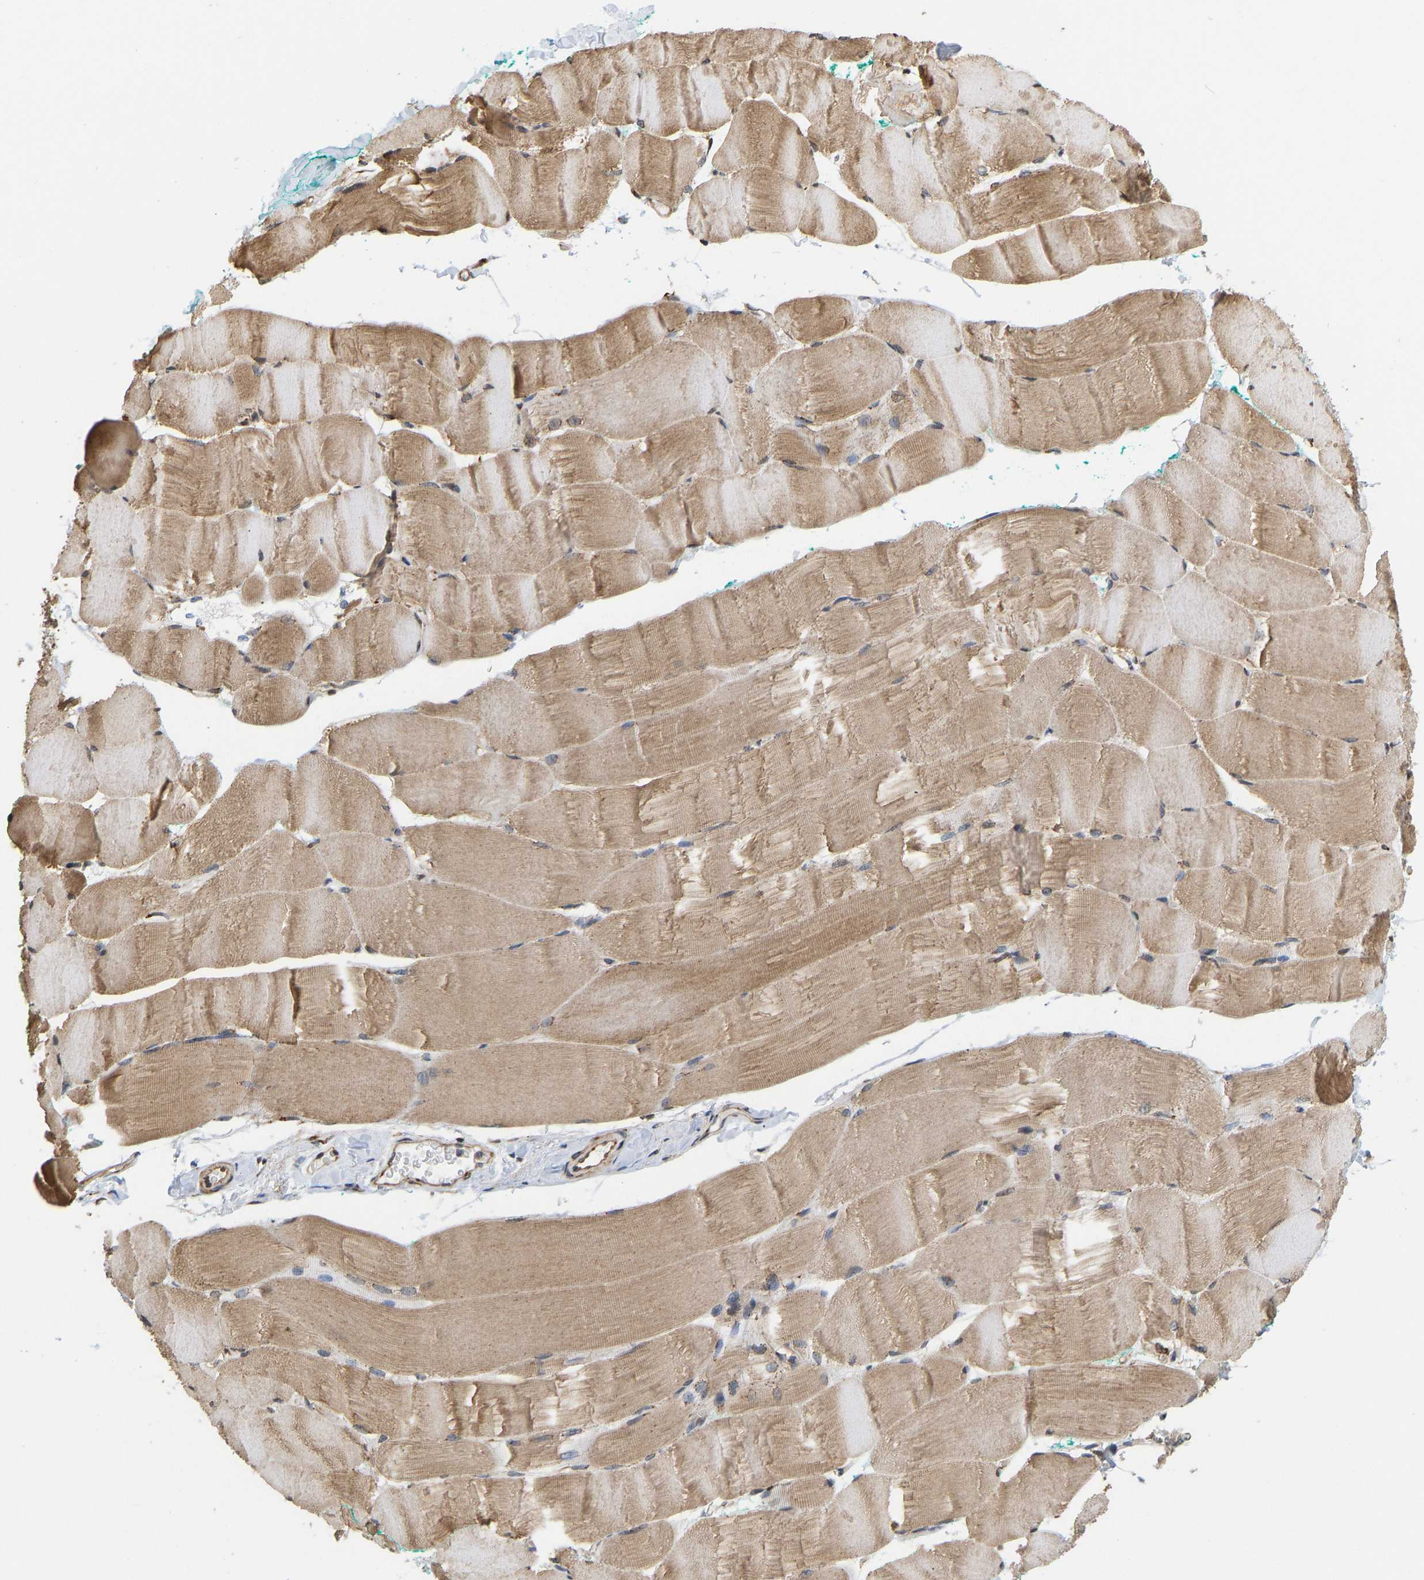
{"staining": {"intensity": "moderate", "quantity": ">75%", "location": "cytoplasmic/membranous"}, "tissue": "skeletal muscle", "cell_type": "Myocytes", "image_type": "normal", "snomed": [{"axis": "morphology", "description": "Normal tissue, NOS"}, {"axis": "morphology", "description": "Squamous cell carcinoma, NOS"}, {"axis": "topography", "description": "Skeletal muscle"}], "caption": "An immunohistochemistry micrograph of normal tissue is shown. Protein staining in brown labels moderate cytoplasmic/membranous positivity in skeletal muscle within myocytes. (DAB (3,3'-diaminobenzidine) IHC, brown staining for protein, blue staining for nuclei).", "gene": "YIPF4", "patient": {"sex": "male", "age": 51}}